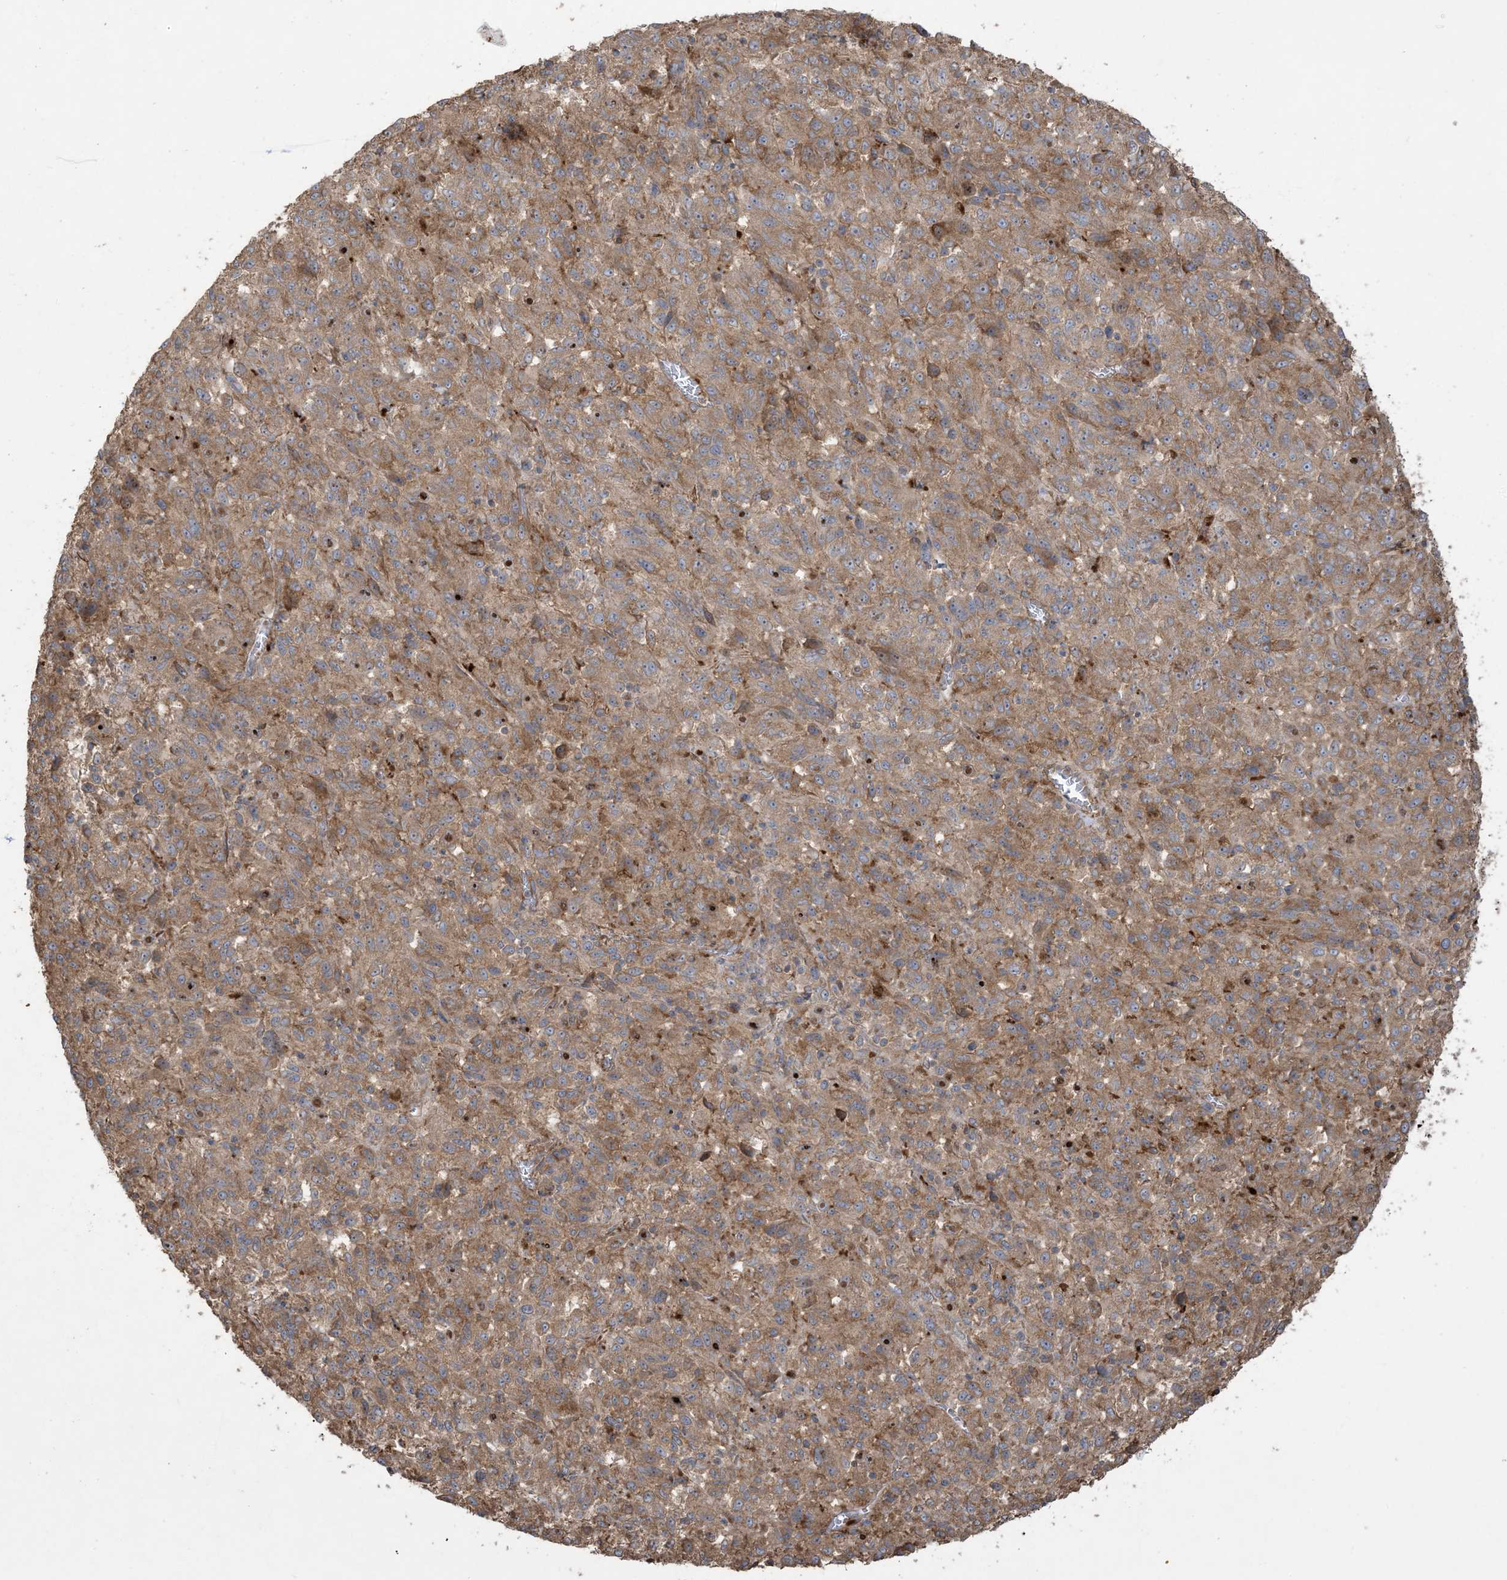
{"staining": {"intensity": "moderate", "quantity": ">75%", "location": "cytoplasmic/membranous"}, "tissue": "melanoma", "cell_type": "Tumor cells", "image_type": "cancer", "snomed": [{"axis": "morphology", "description": "Malignant melanoma, Metastatic site"}, {"axis": "topography", "description": "Lung"}], "caption": "This histopathology image displays melanoma stained with IHC to label a protein in brown. The cytoplasmic/membranous of tumor cells show moderate positivity for the protein. Nuclei are counter-stained blue.", "gene": "KLHL18", "patient": {"sex": "male", "age": 64}}